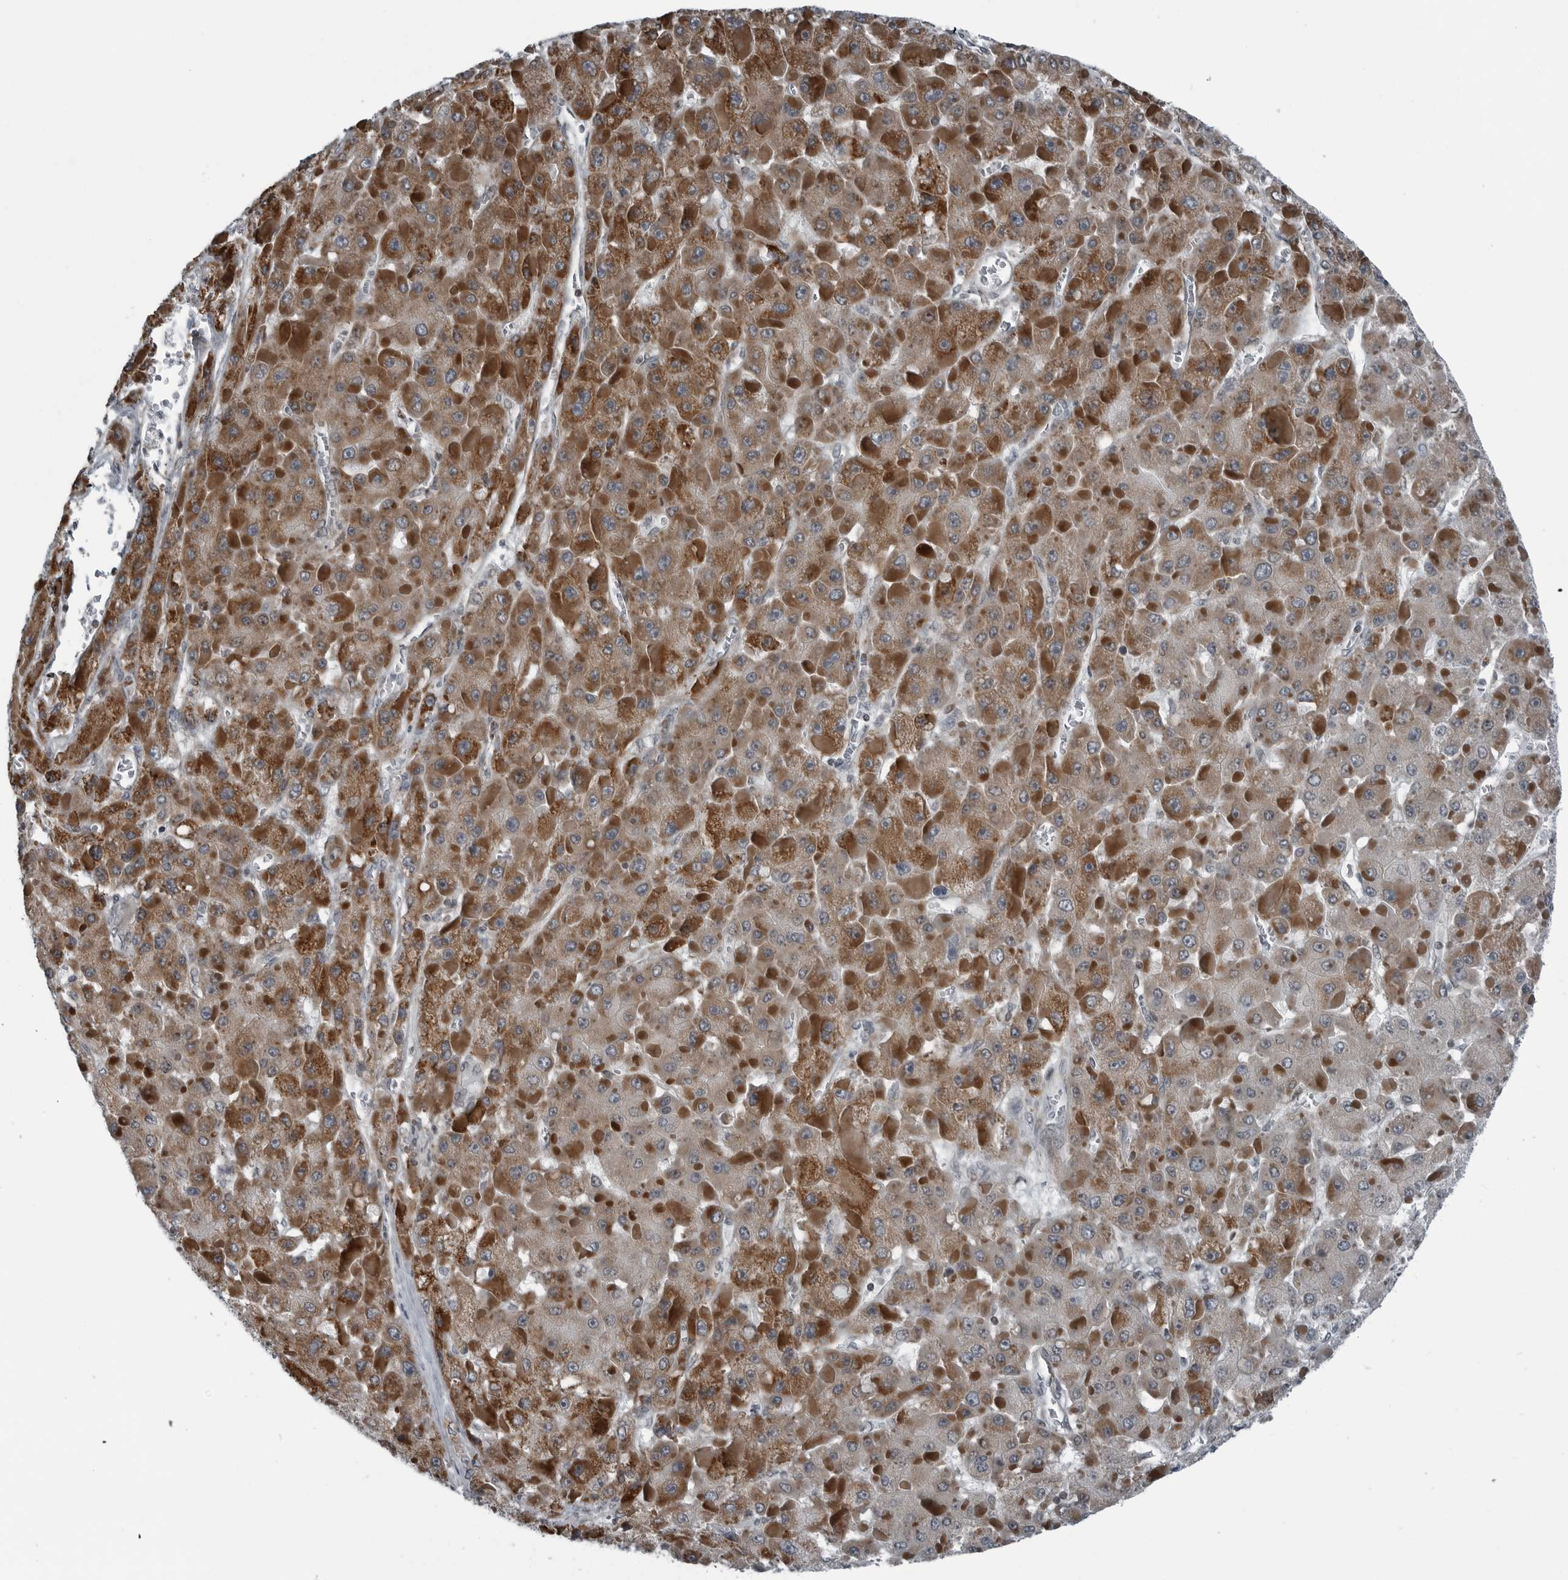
{"staining": {"intensity": "moderate", "quantity": ">75%", "location": "cytoplasmic/membranous"}, "tissue": "liver cancer", "cell_type": "Tumor cells", "image_type": "cancer", "snomed": [{"axis": "morphology", "description": "Carcinoma, Hepatocellular, NOS"}, {"axis": "topography", "description": "Liver"}], "caption": "Immunohistochemical staining of human liver hepatocellular carcinoma reveals medium levels of moderate cytoplasmic/membranous protein staining in approximately >75% of tumor cells. (brown staining indicates protein expression, while blue staining denotes nuclei).", "gene": "GAK", "patient": {"sex": "female", "age": 73}}